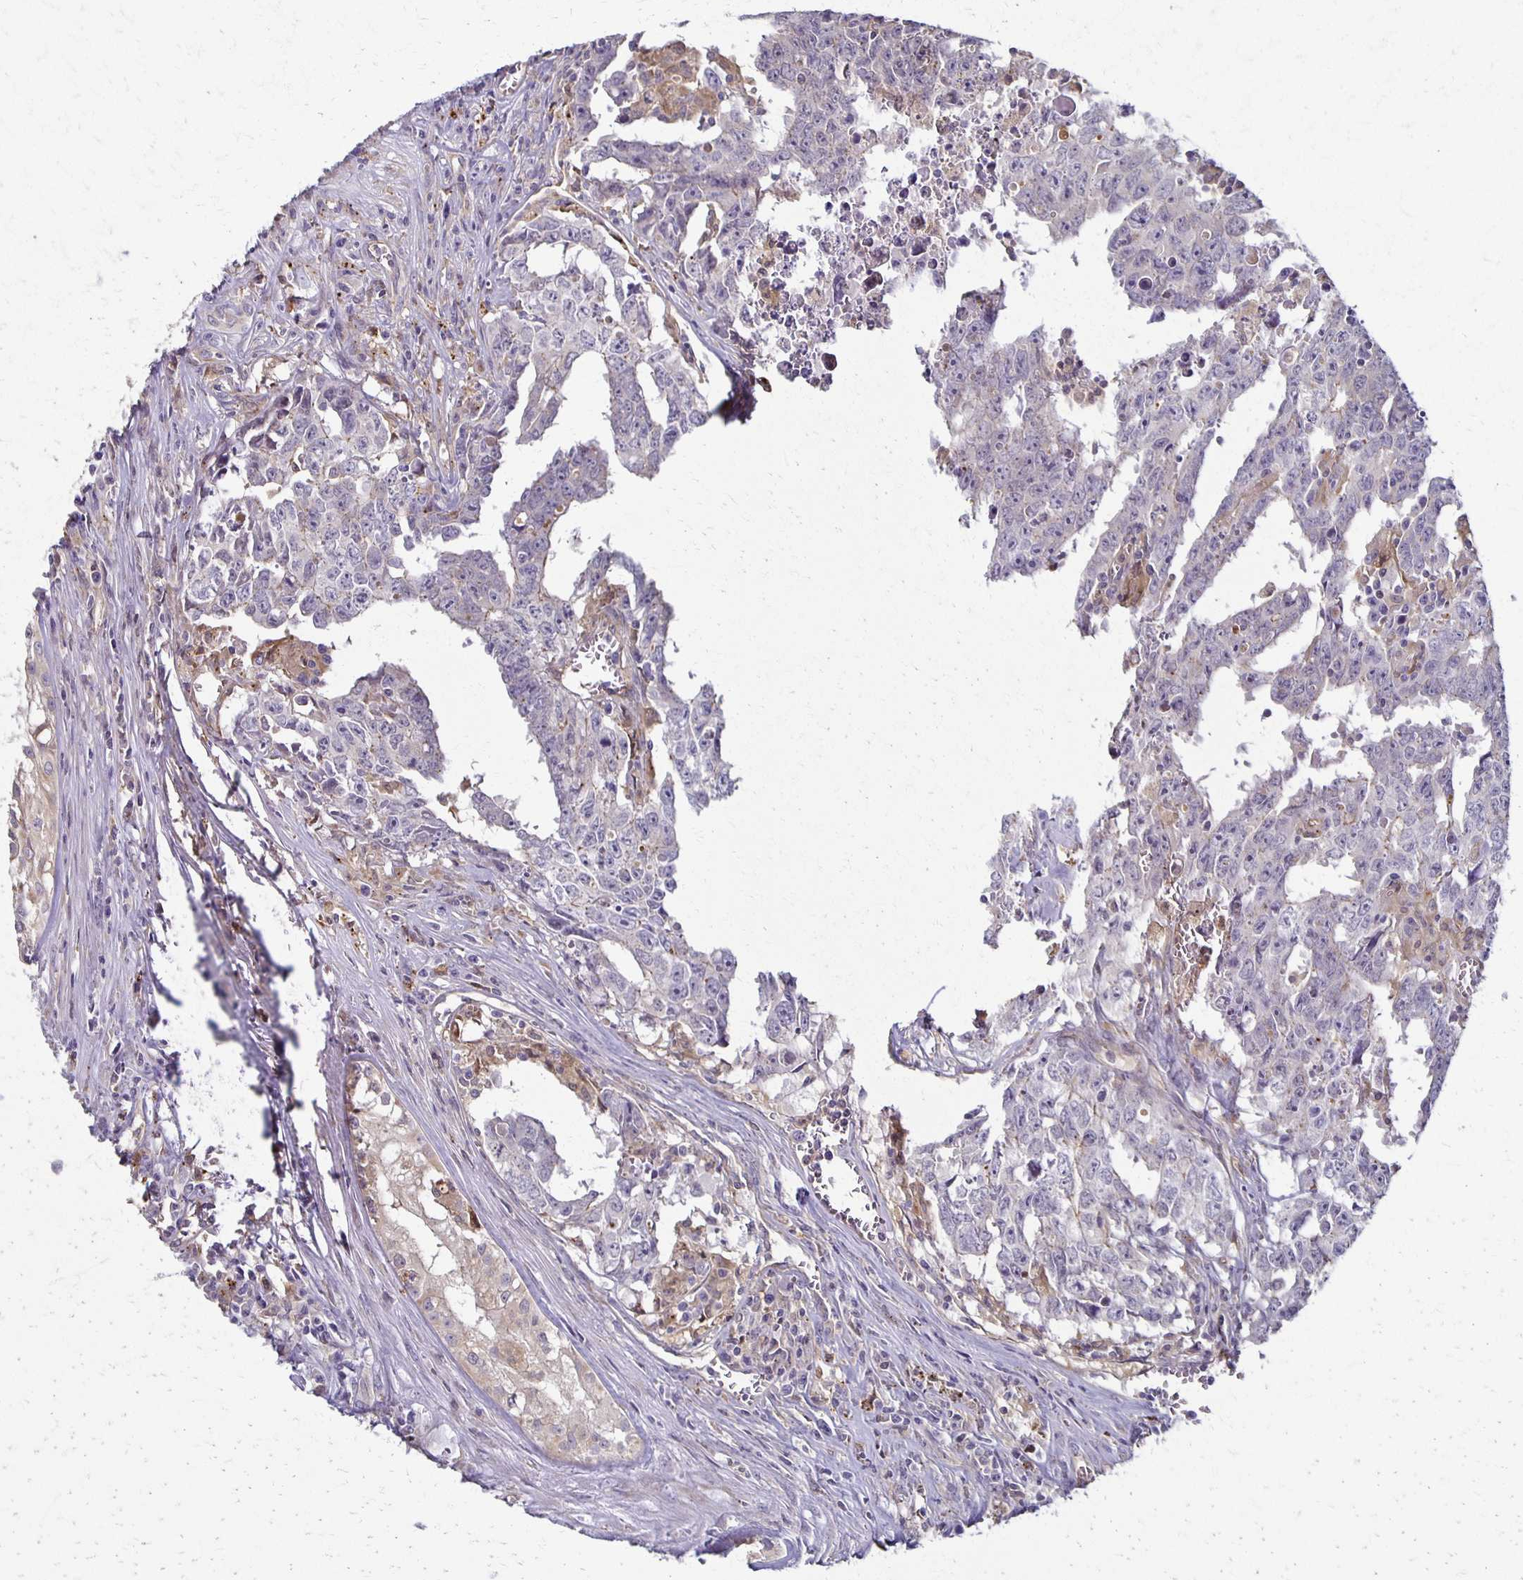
{"staining": {"intensity": "negative", "quantity": "none", "location": "none"}, "tissue": "testis cancer", "cell_type": "Tumor cells", "image_type": "cancer", "snomed": [{"axis": "morphology", "description": "Carcinoma, Embryonal, NOS"}, {"axis": "topography", "description": "Testis"}], "caption": "This is an immunohistochemistry (IHC) micrograph of human testis cancer. There is no staining in tumor cells.", "gene": "GPX4", "patient": {"sex": "male", "age": 22}}